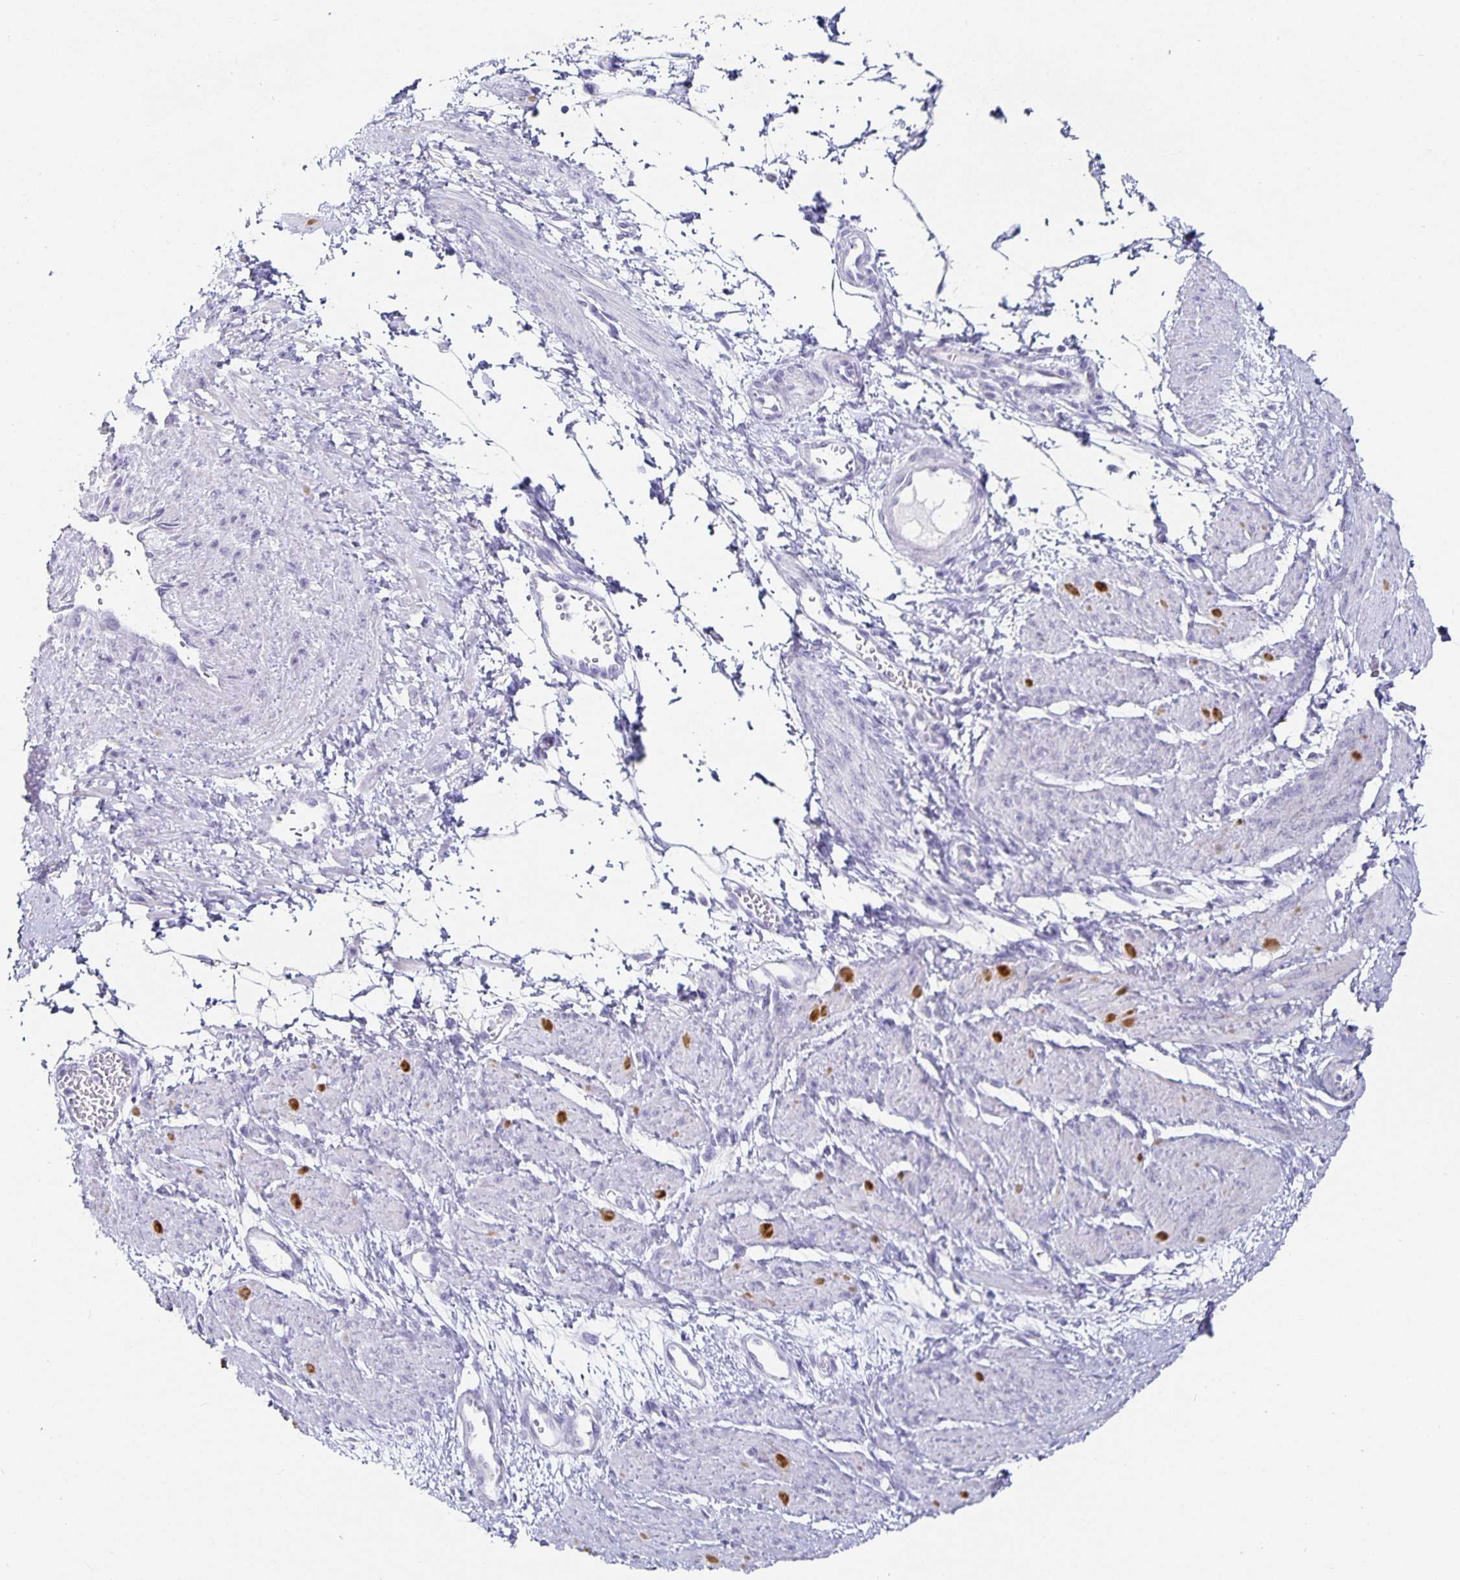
{"staining": {"intensity": "moderate", "quantity": "<25%", "location": "cytoplasmic/membranous"}, "tissue": "smooth muscle", "cell_type": "Smooth muscle cells", "image_type": "normal", "snomed": [{"axis": "morphology", "description": "Normal tissue, NOS"}, {"axis": "topography", "description": "Smooth muscle"}, {"axis": "topography", "description": "Uterus"}], "caption": "IHC of unremarkable human smooth muscle demonstrates low levels of moderate cytoplasmic/membranous expression in about <25% of smooth muscle cells. The staining was performed using DAB to visualize the protein expression in brown, while the nuclei were stained in blue with hematoxylin (Magnification: 20x).", "gene": "CHGA", "patient": {"sex": "female", "age": 39}}